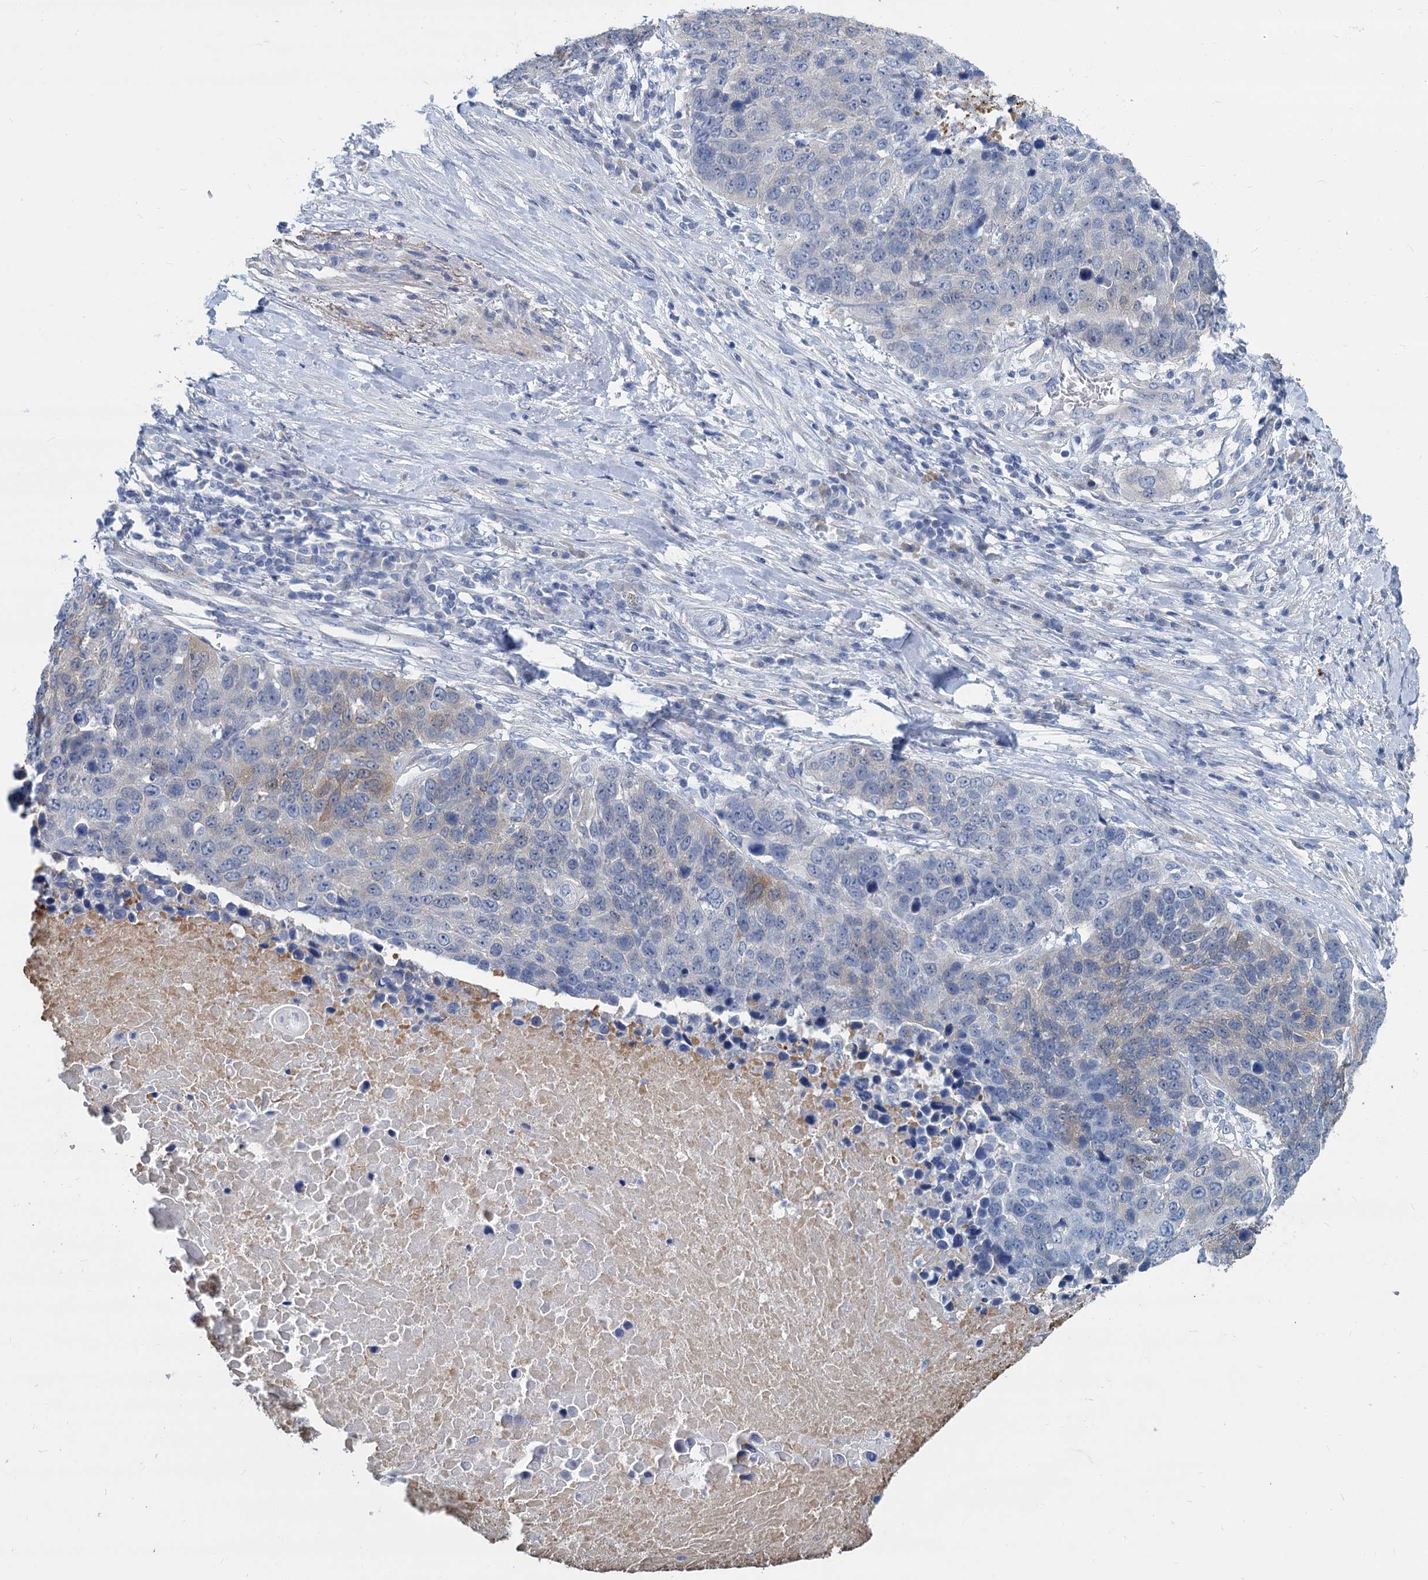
{"staining": {"intensity": "weak", "quantity": "<25%", "location": "cytoplasmic/membranous"}, "tissue": "lung cancer", "cell_type": "Tumor cells", "image_type": "cancer", "snomed": [{"axis": "morphology", "description": "Normal tissue, NOS"}, {"axis": "morphology", "description": "Squamous cell carcinoma, NOS"}, {"axis": "topography", "description": "Lymph node"}, {"axis": "topography", "description": "Lung"}], "caption": "Histopathology image shows no protein expression in tumor cells of lung cancer (squamous cell carcinoma) tissue. (DAB (3,3'-diaminobenzidine) immunohistochemistry, high magnification).", "gene": "GSTM3", "patient": {"sex": "male", "age": 66}}